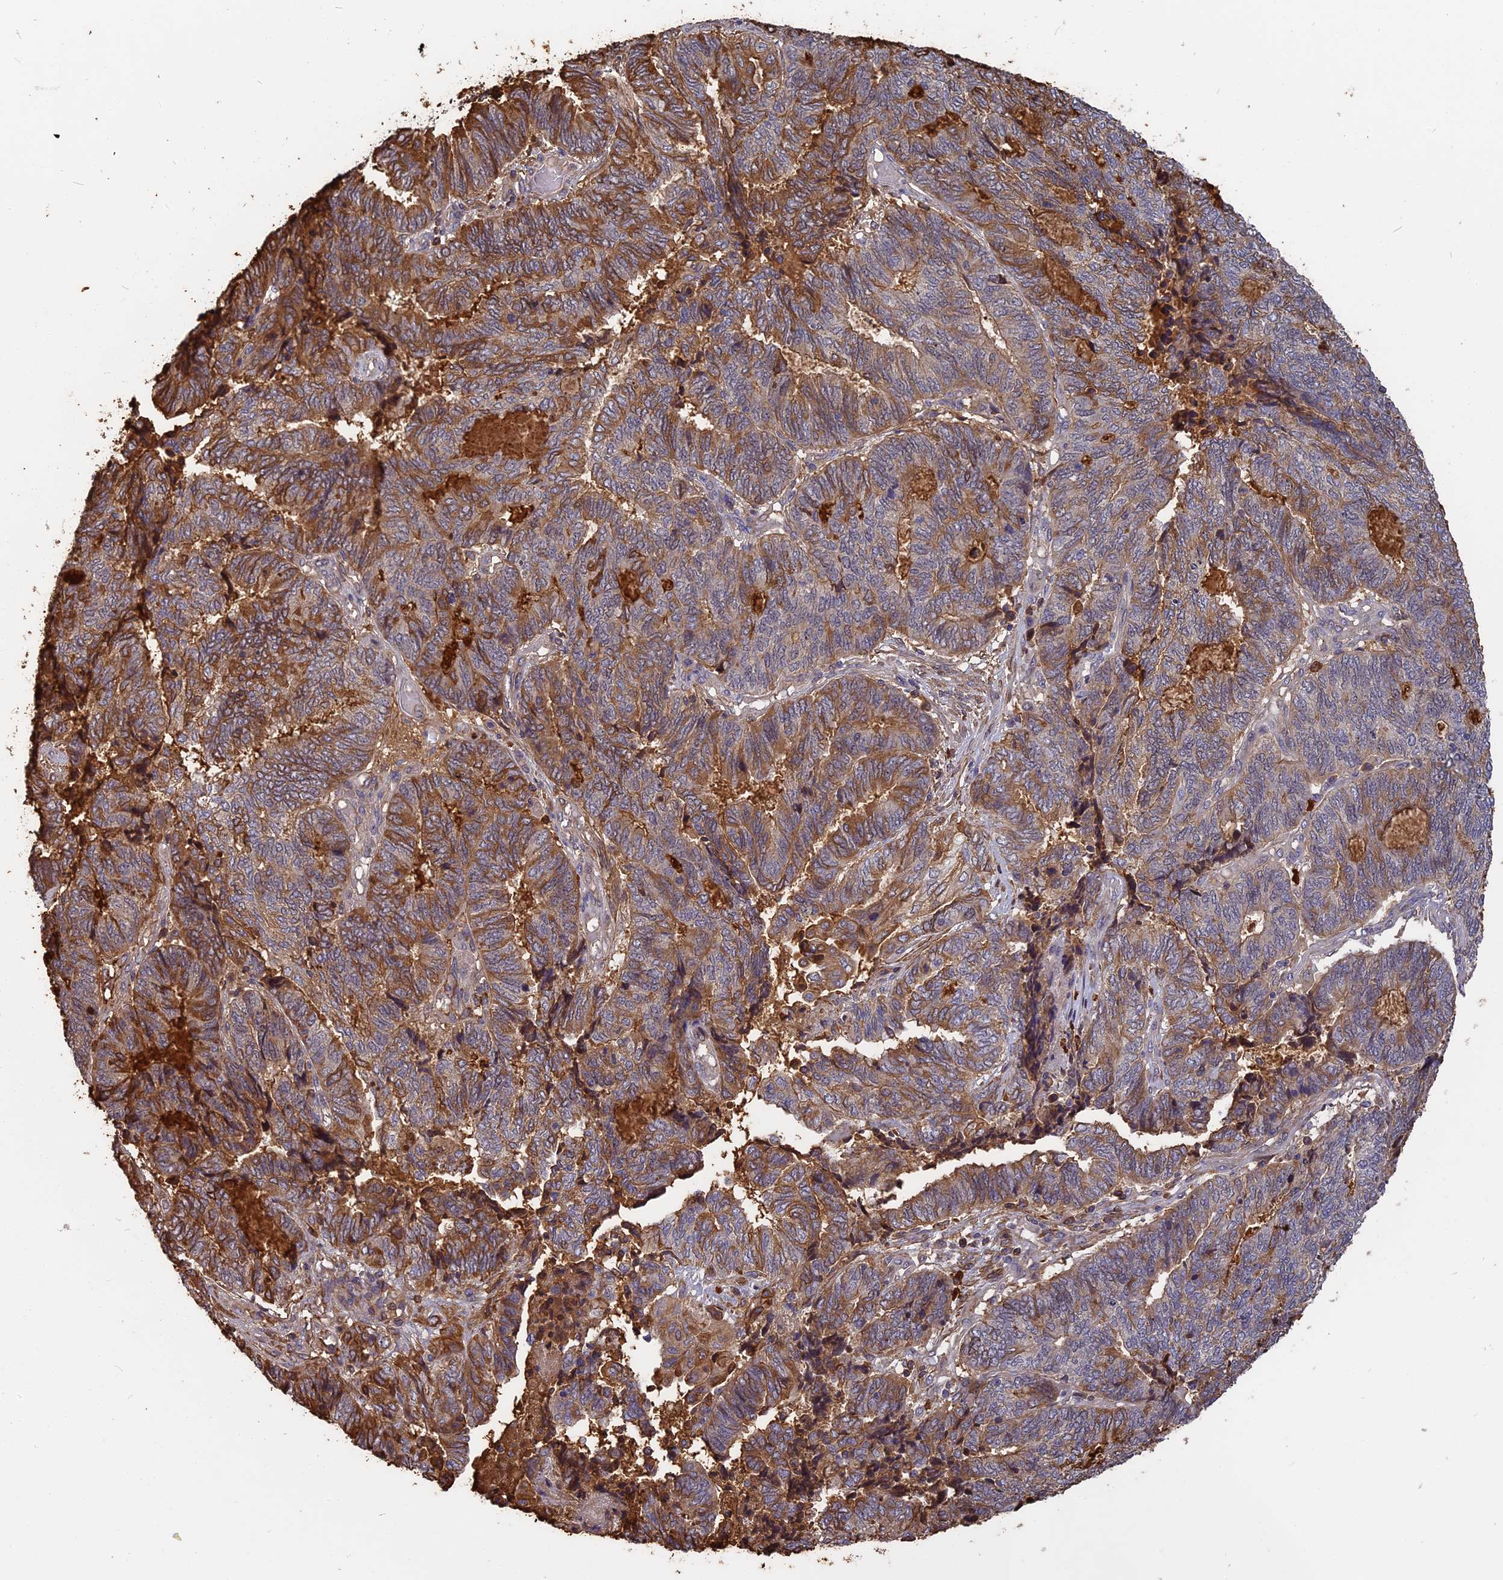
{"staining": {"intensity": "moderate", "quantity": ">75%", "location": "cytoplasmic/membranous"}, "tissue": "endometrial cancer", "cell_type": "Tumor cells", "image_type": "cancer", "snomed": [{"axis": "morphology", "description": "Adenocarcinoma, NOS"}, {"axis": "topography", "description": "Uterus"}, {"axis": "topography", "description": "Endometrium"}], "caption": "Human endometrial cancer stained with a protein marker demonstrates moderate staining in tumor cells.", "gene": "ERMAP", "patient": {"sex": "female", "age": 70}}